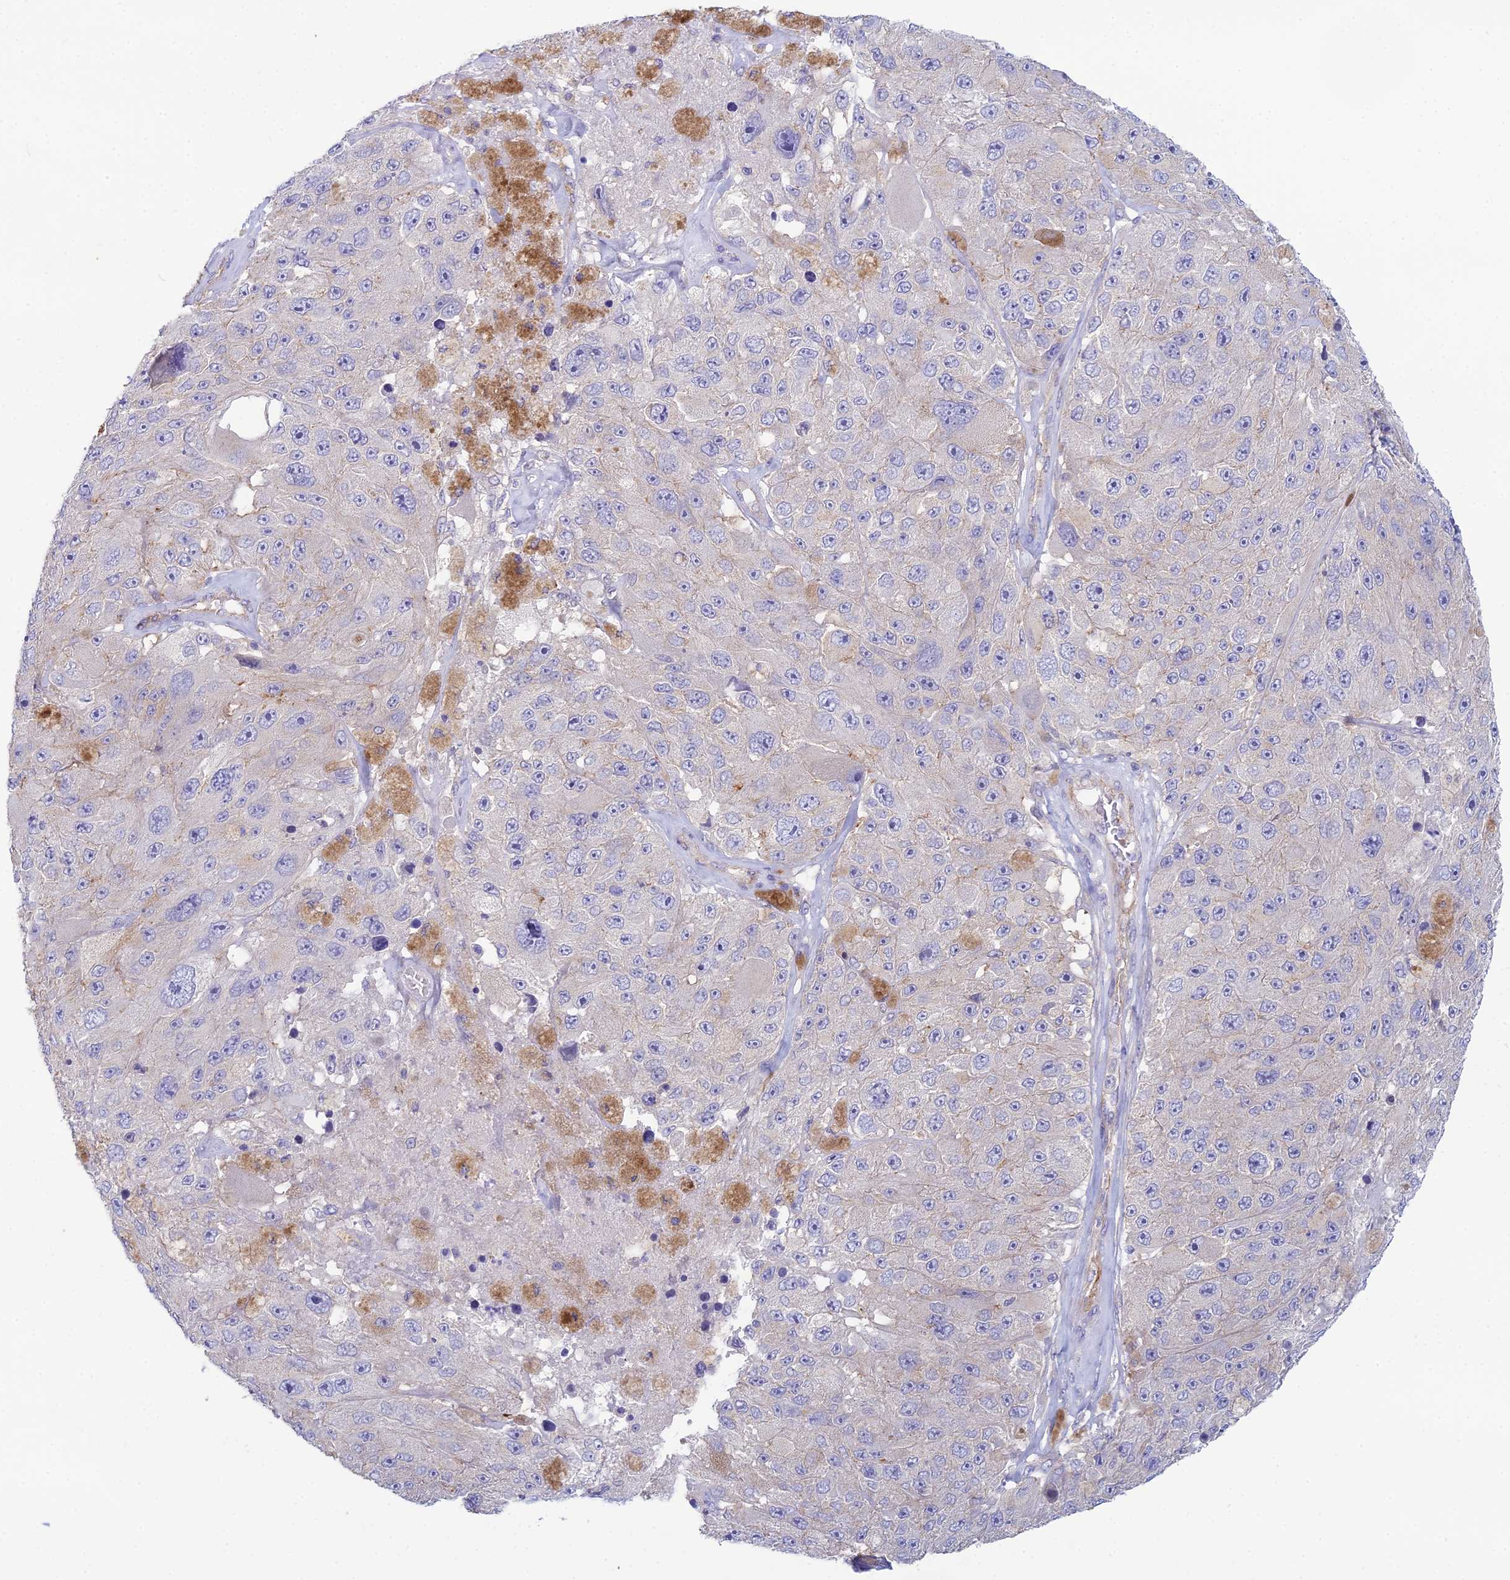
{"staining": {"intensity": "negative", "quantity": "none", "location": "none"}, "tissue": "melanoma", "cell_type": "Tumor cells", "image_type": "cancer", "snomed": [{"axis": "morphology", "description": "Malignant melanoma, Metastatic site"}, {"axis": "topography", "description": "Lymph node"}], "caption": "Tumor cells are negative for protein expression in human malignant melanoma (metastatic site). (IHC, brightfield microscopy, high magnification).", "gene": "ZNF564", "patient": {"sex": "male", "age": 62}}